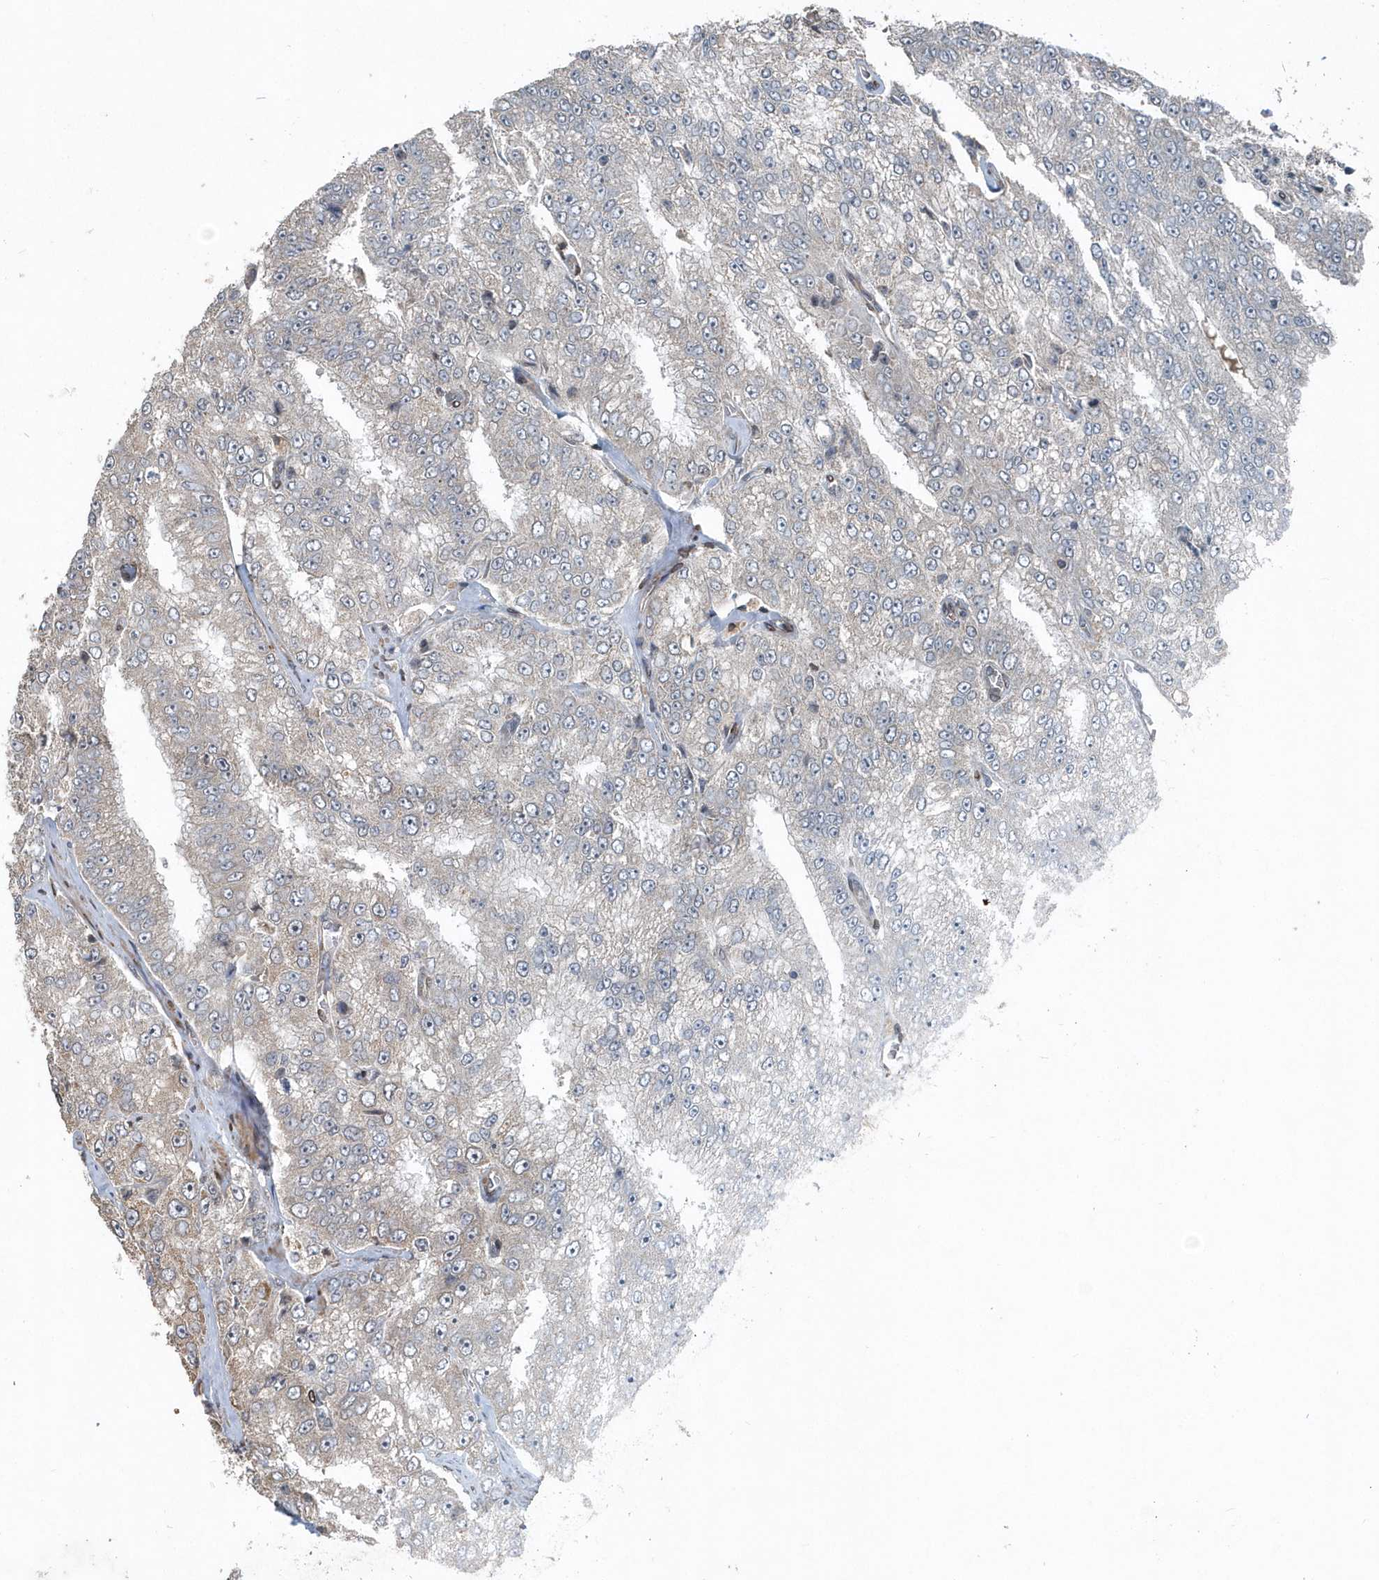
{"staining": {"intensity": "weak", "quantity": "25%-75%", "location": "cytoplasmic/membranous"}, "tissue": "prostate cancer", "cell_type": "Tumor cells", "image_type": "cancer", "snomed": [{"axis": "morphology", "description": "Adenocarcinoma, High grade"}, {"axis": "topography", "description": "Prostate"}], "caption": "Prostate cancer tissue exhibits weak cytoplasmic/membranous positivity in approximately 25%-75% of tumor cells", "gene": "MCC", "patient": {"sex": "male", "age": 58}}